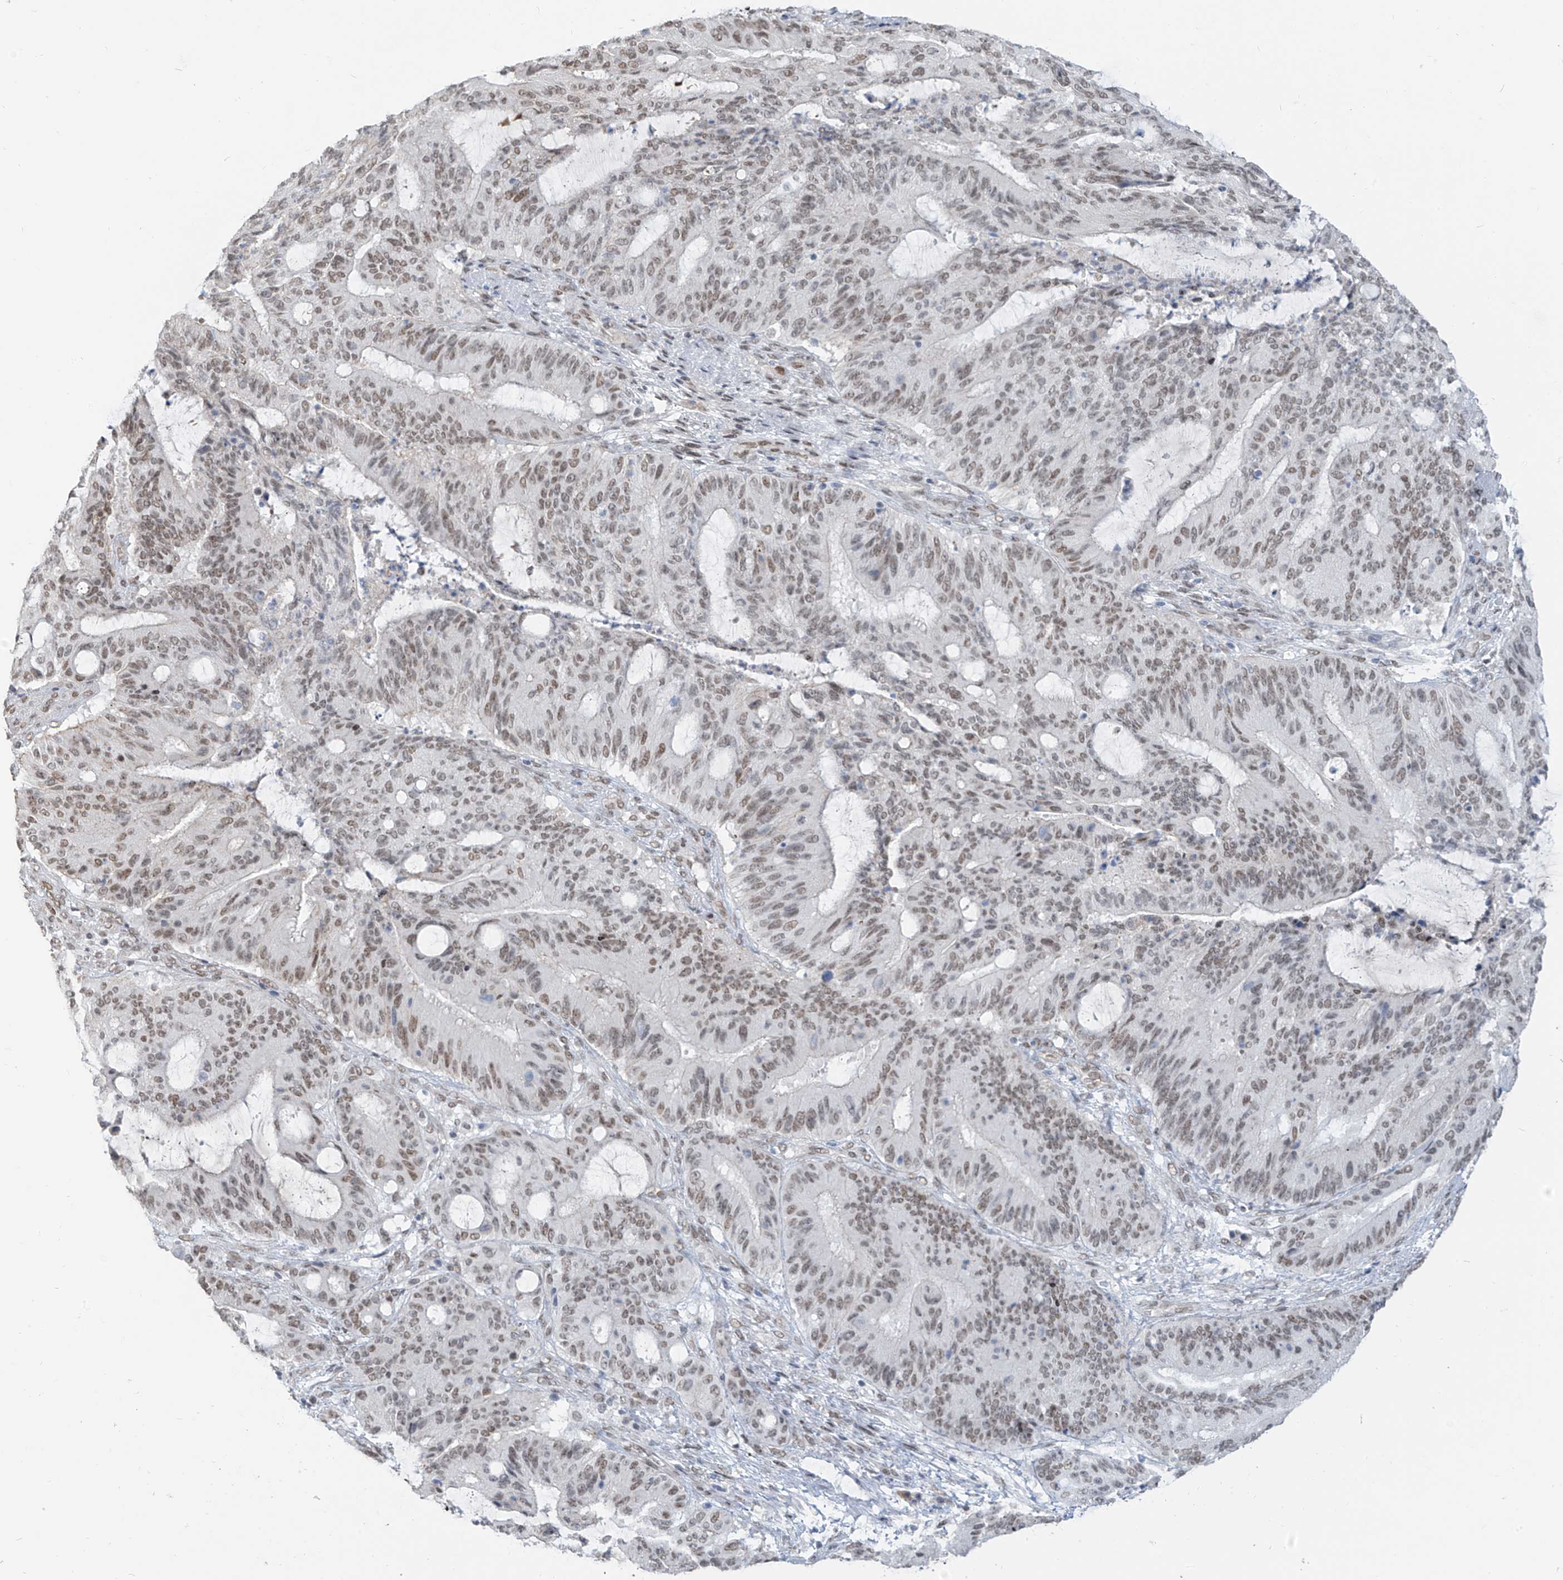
{"staining": {"intensity": "moderate", "quantity": ">75%", "location": "nuclear"}, "tissue": "liver cancer", "cell_type": "Tumor cells", "image_type": "cancer", "snomed": [{"axis": "morphology", "description": "Normal tissue, NOS"}, {"axis": "morphology", "description": "Cholangiocarcinoma"}, {"axis": "topography", "description": "Liver"}, {"axis": "topography", "description": "Peripheral nerve tissue"}], "caption": "Moderate nuclear protein positivity is seen in approximately >75% of tumor cells in cholangiocarcinoma (liver). Using DAB (brown) and hematoxylin (blue) stains, captured at high magnification using brightfield microscopy.", "gene": "MCM9", "patient": {"sex": "female", "age": 73}}